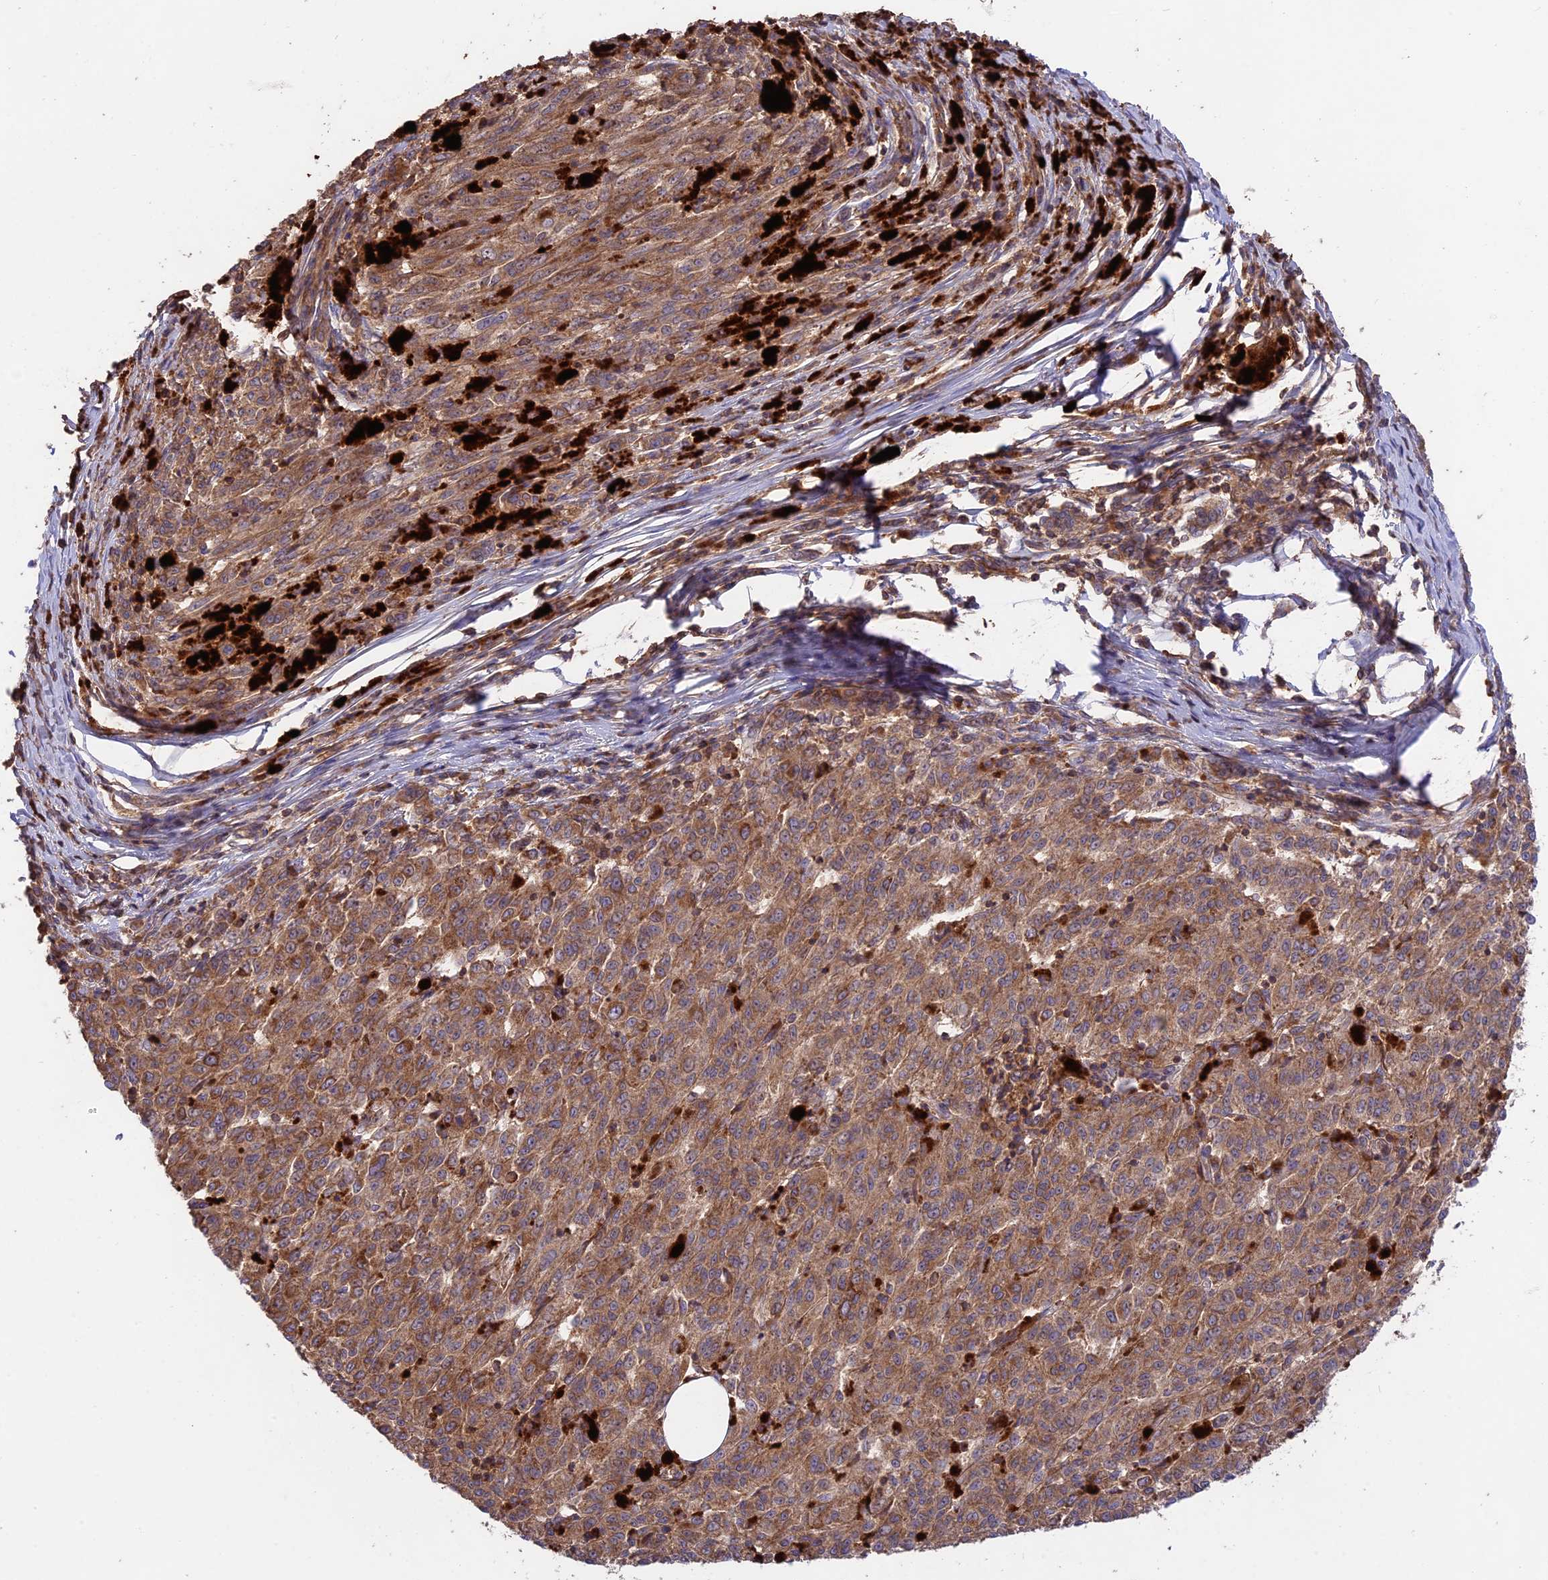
{"staining": {"intensity": "strong", "quantity": ">75%", "location": "cytoplasmic/membranous"}, "tissue": "melanoma", "cell_type": "Tumor cells", "image_type": "cancer", "snomed": [{"axis": "morphology", "description": "Malignant melanoma, NOS"}, {"axis": "topography", "description": "Skin"}], "caption": "There is high levels of strong cytoplasmic/membranous expression in tumor cells of melanoma, as demonstrated by immunohistochemical staining (brown color).", "gene": "NUDT8", "patient": {"sex": "female", "age": 52}}